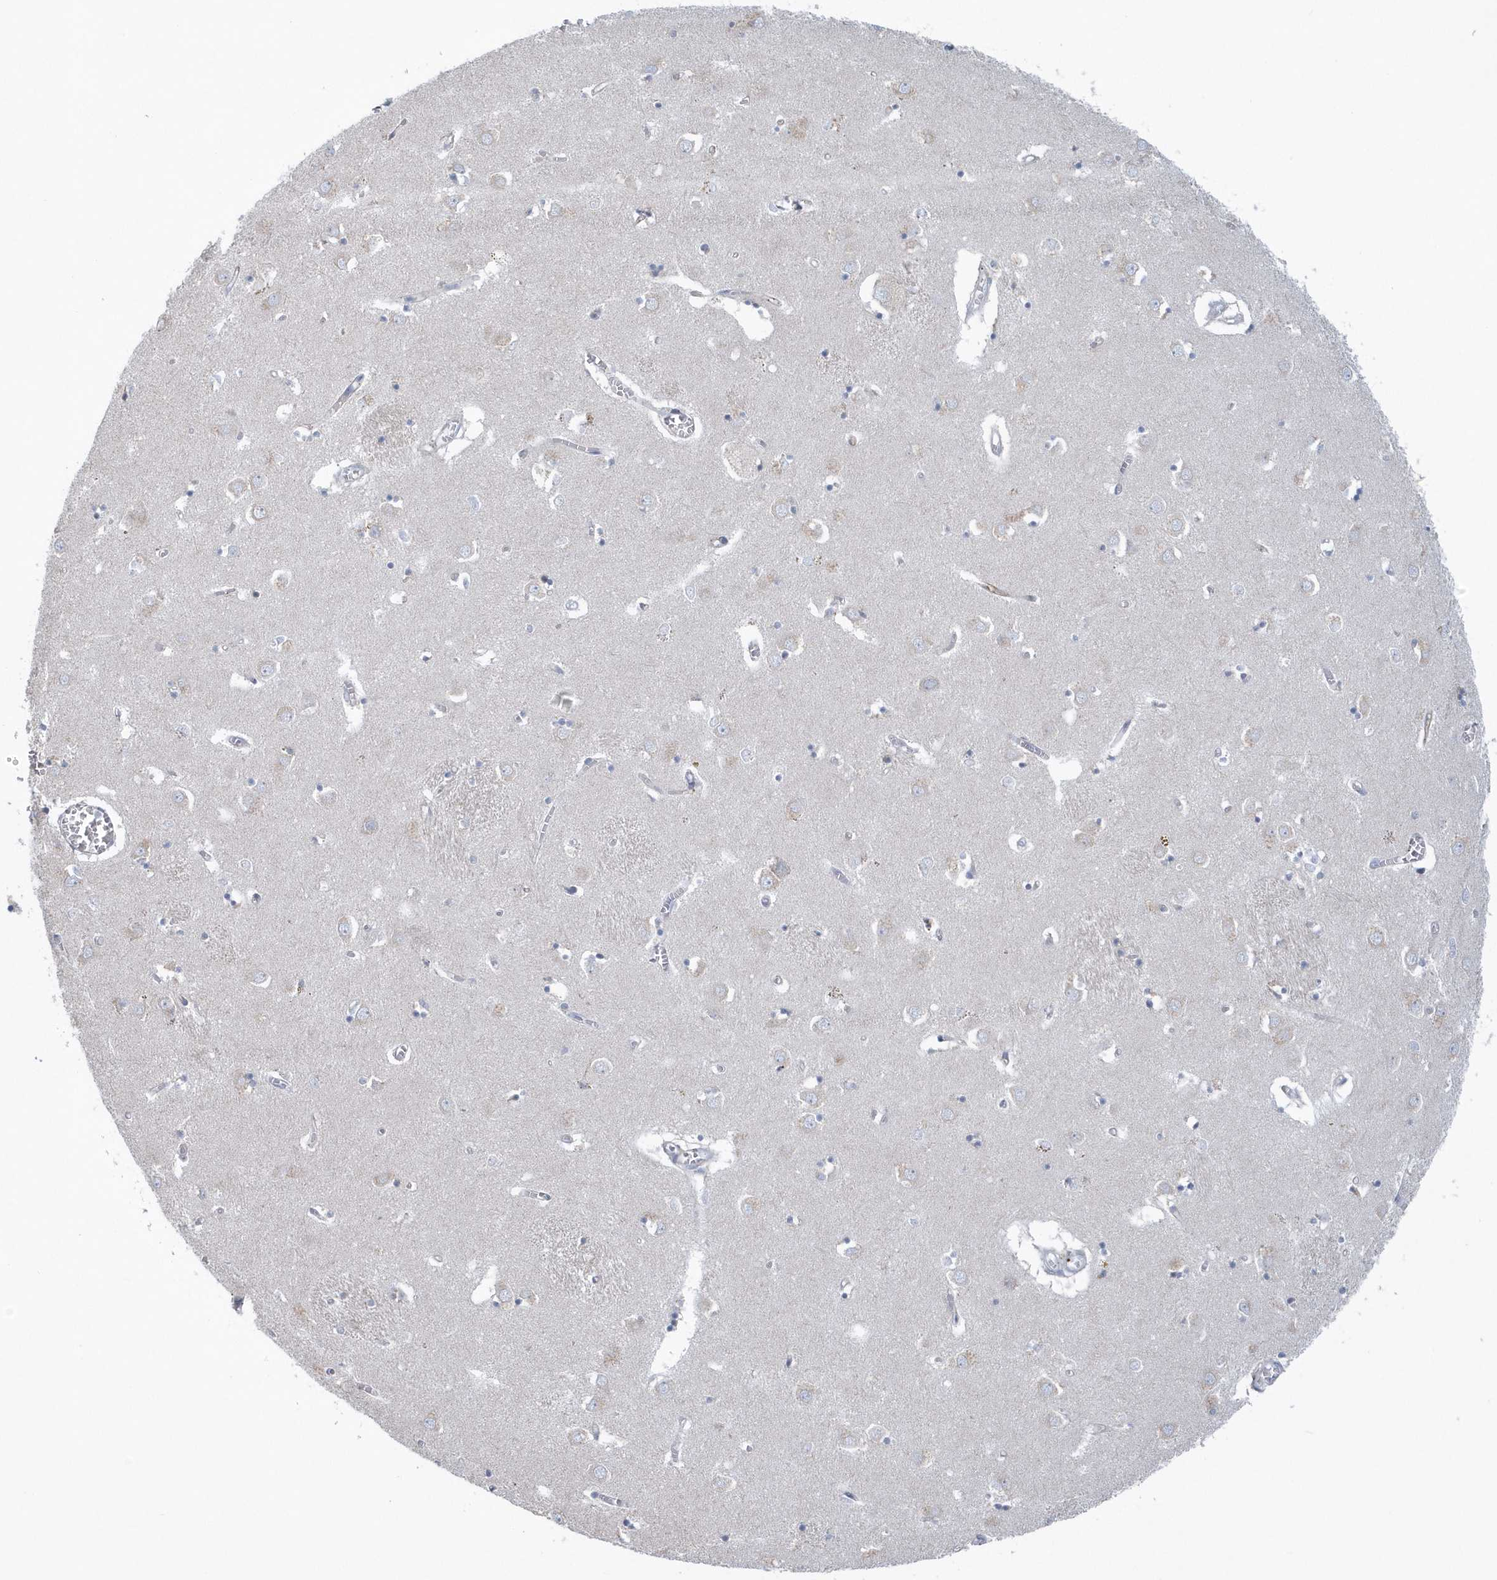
{"staining": {"intensity": "negative", "quantity": "none", "location": "none"}, "tissue": "caudate", "cell_type": "Glial cells", "image_type": "normal", "snomed": [{"axis": "morphology", "description": "Normal tissue, NOS"}, {"axis": "topography", "description": "Lateral ventricle wall"}], "caption": "Immunohistochemical staining of benign caudate shows no significant positivity in glial cells.", "gene": "SPATA18", "patient": {"sex": "male", "age": 70}}